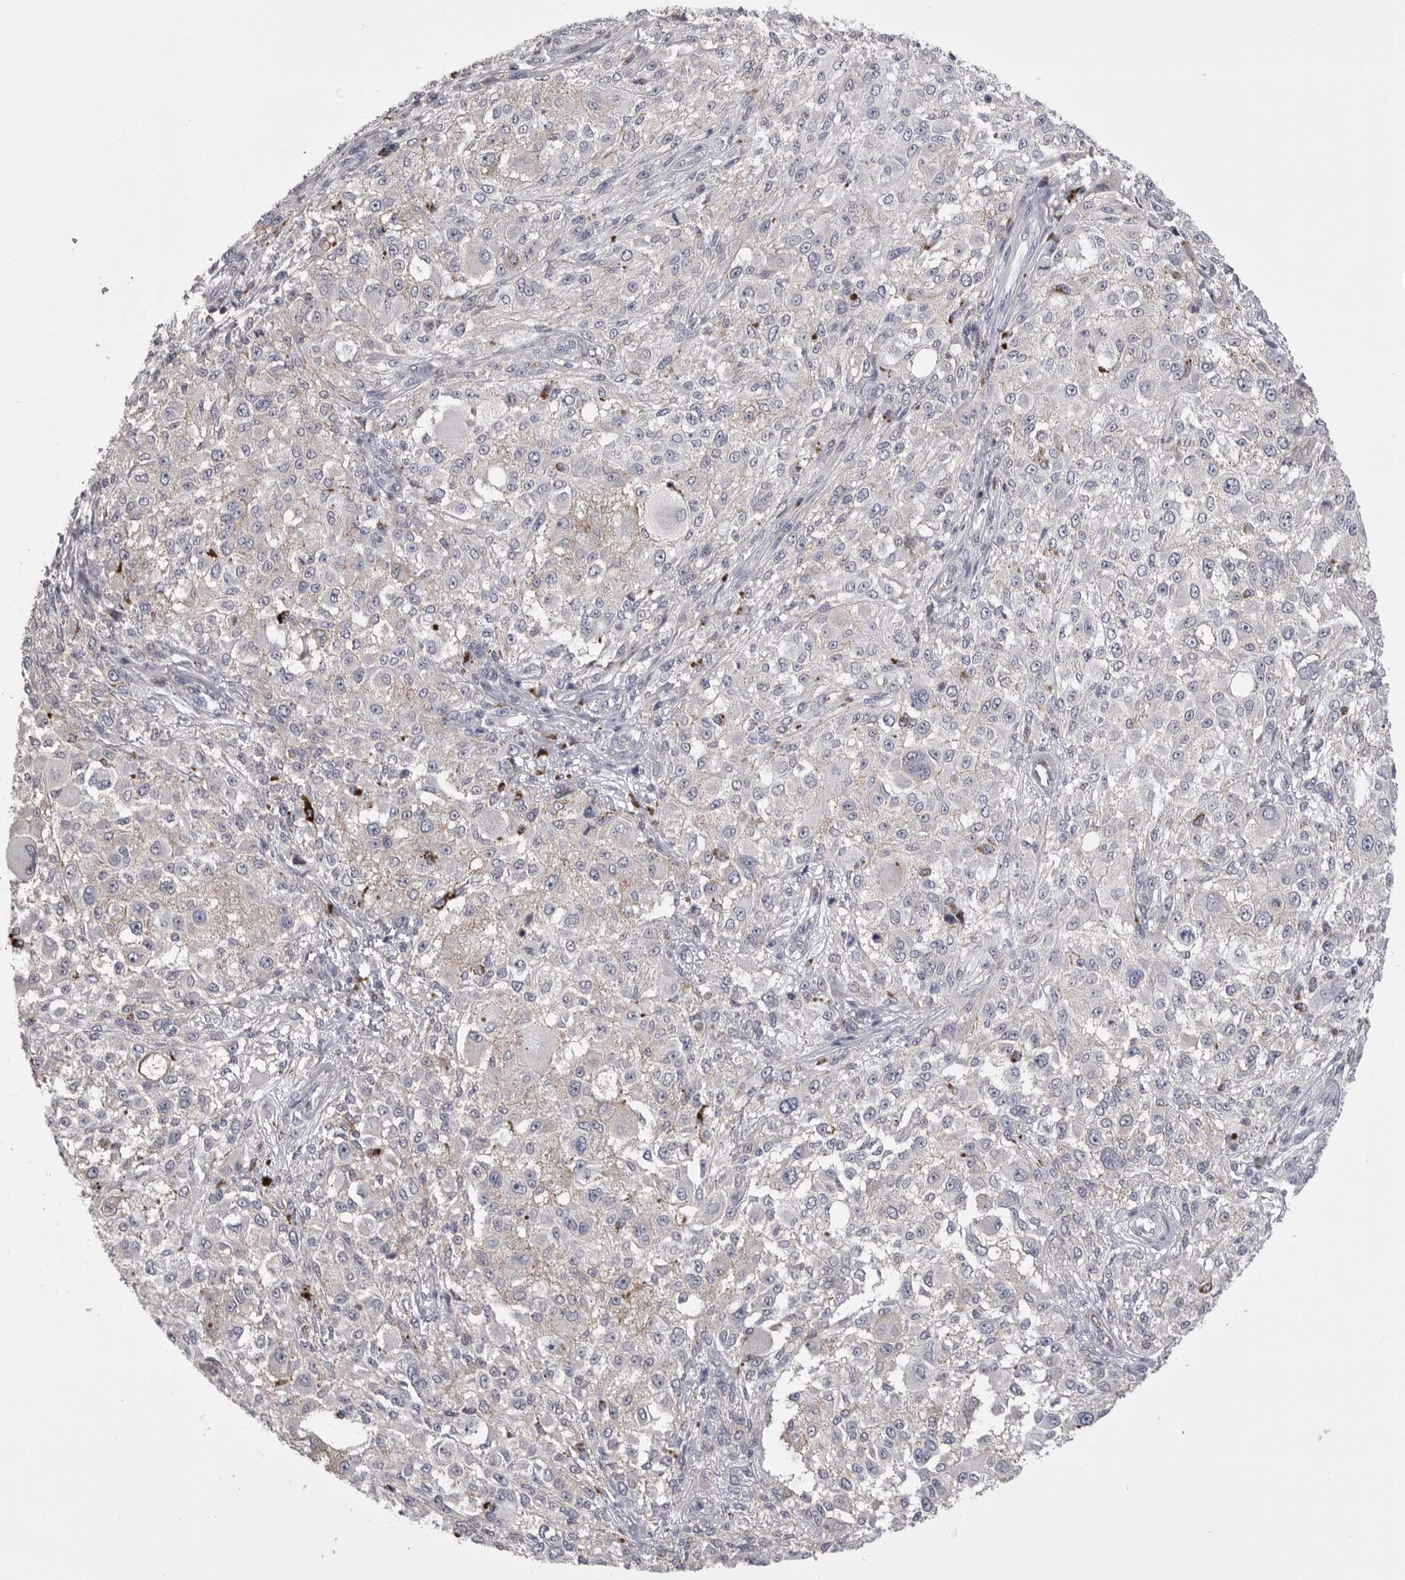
{"staining": {"intensity": "negative", "quantity": "none", "location": "none"}, "tissue": "melanoma", "cell_type": "Tumor cells", "image_type": "cancer", "snomed": [{"axis": "morphology", "description": "Necrosis, NOS"}, {"axis": "morphology", "description": "Malignant melanoma, NOS"}, {"axis": "topography", "description": "Skin"}], "caption": "Immunohistochemical staining of melanoma shows no significant positivity in tumor cells.", "gene": "PSPN", "patient": {"sex": "female", "age": 87}}